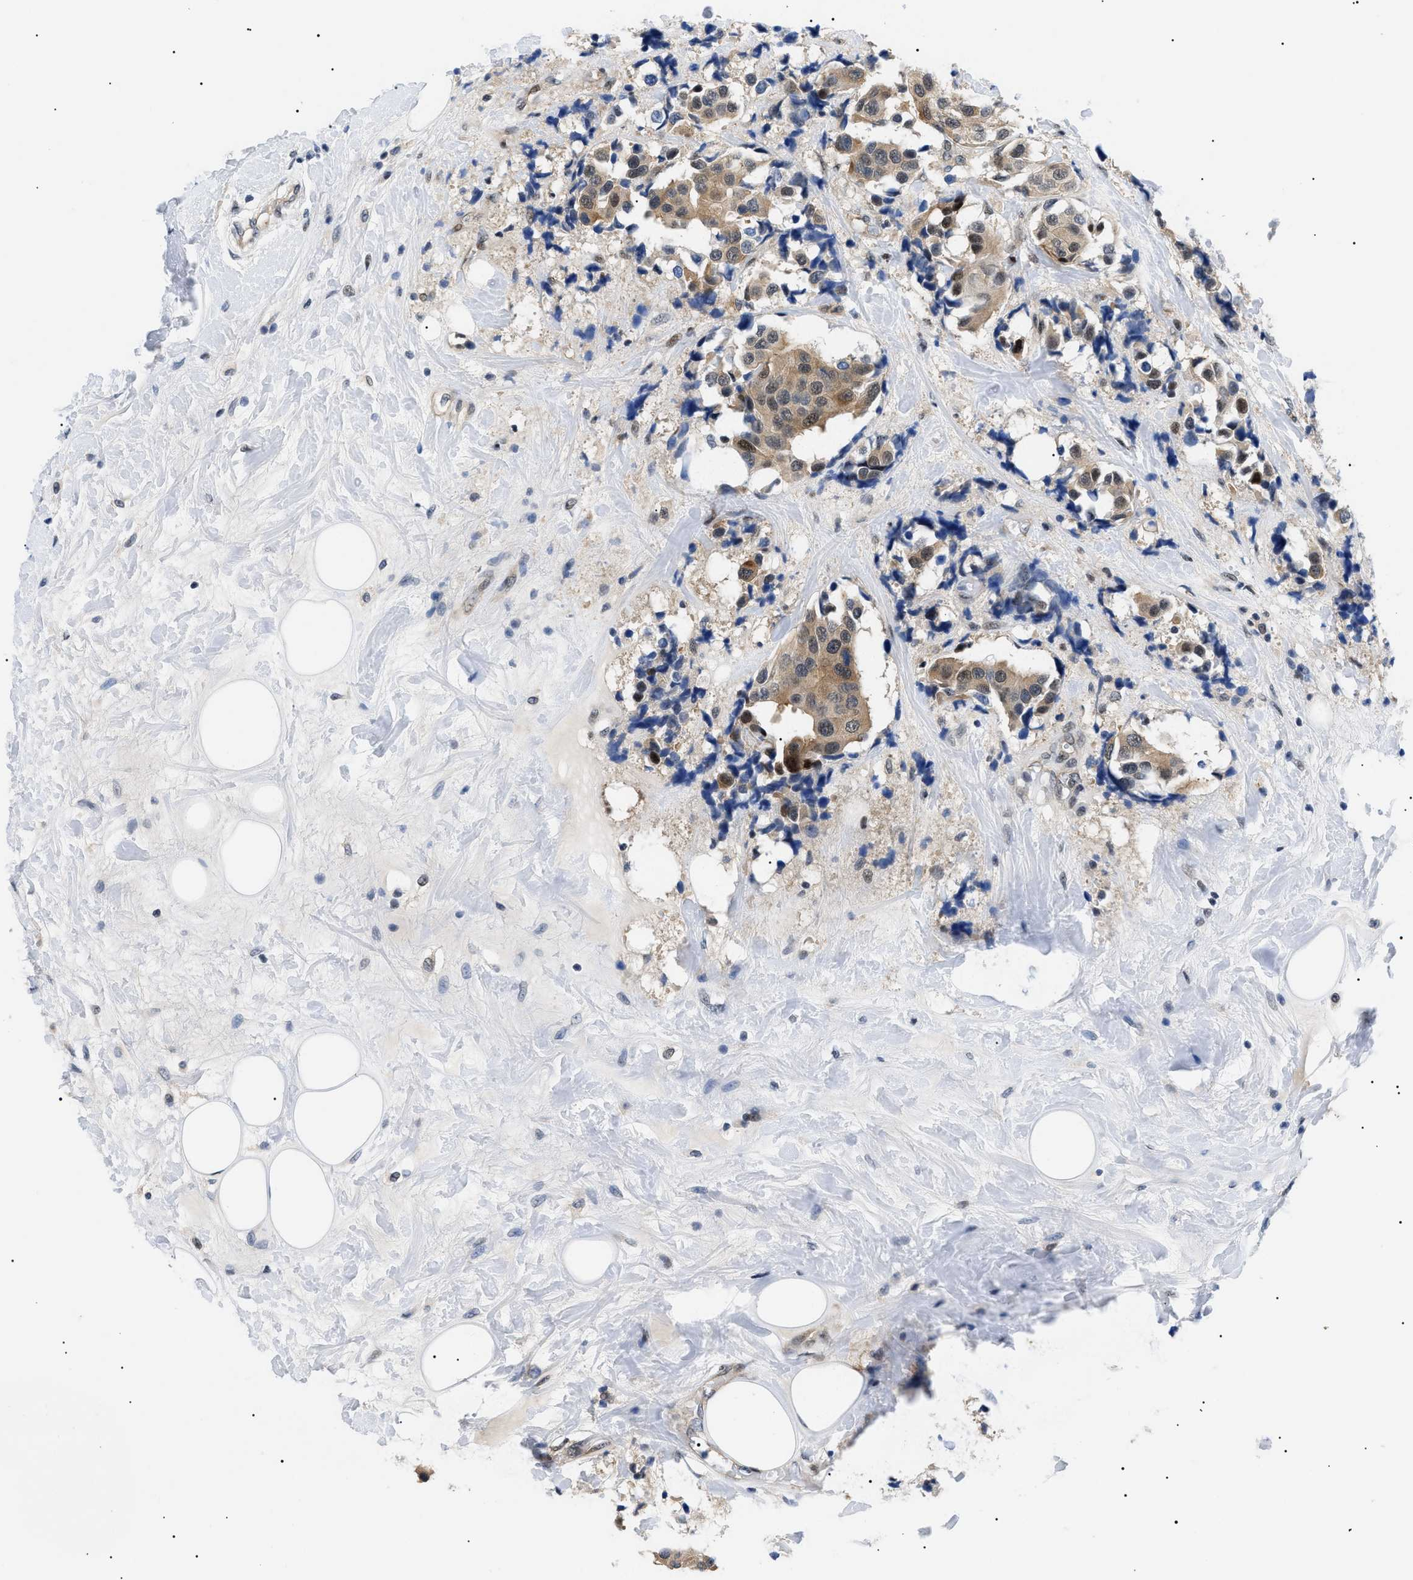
{"staining": {"intensity": "moderate", "quantity": ">75%", "location": "cytoplasmic/membranous,nuclear"}, "tissue": "breast cancer", "cell_type": "Tumor cells", "image_type": "cancer", "snomed": [{"axis": "morphology", "description": "Normal tissue, NOS"}, {"axis": "morphology", "description": "Duct carcinoma"}, {"axis": "topography", "description": "Breast"}], "caption": "Human breast cancer (invasive ductal carcinoma) stained with a protein marker exhibits moderate staining in tumor cells.", "gene": "GARRE1", "patient": {"sex": "female", "age": 39}}